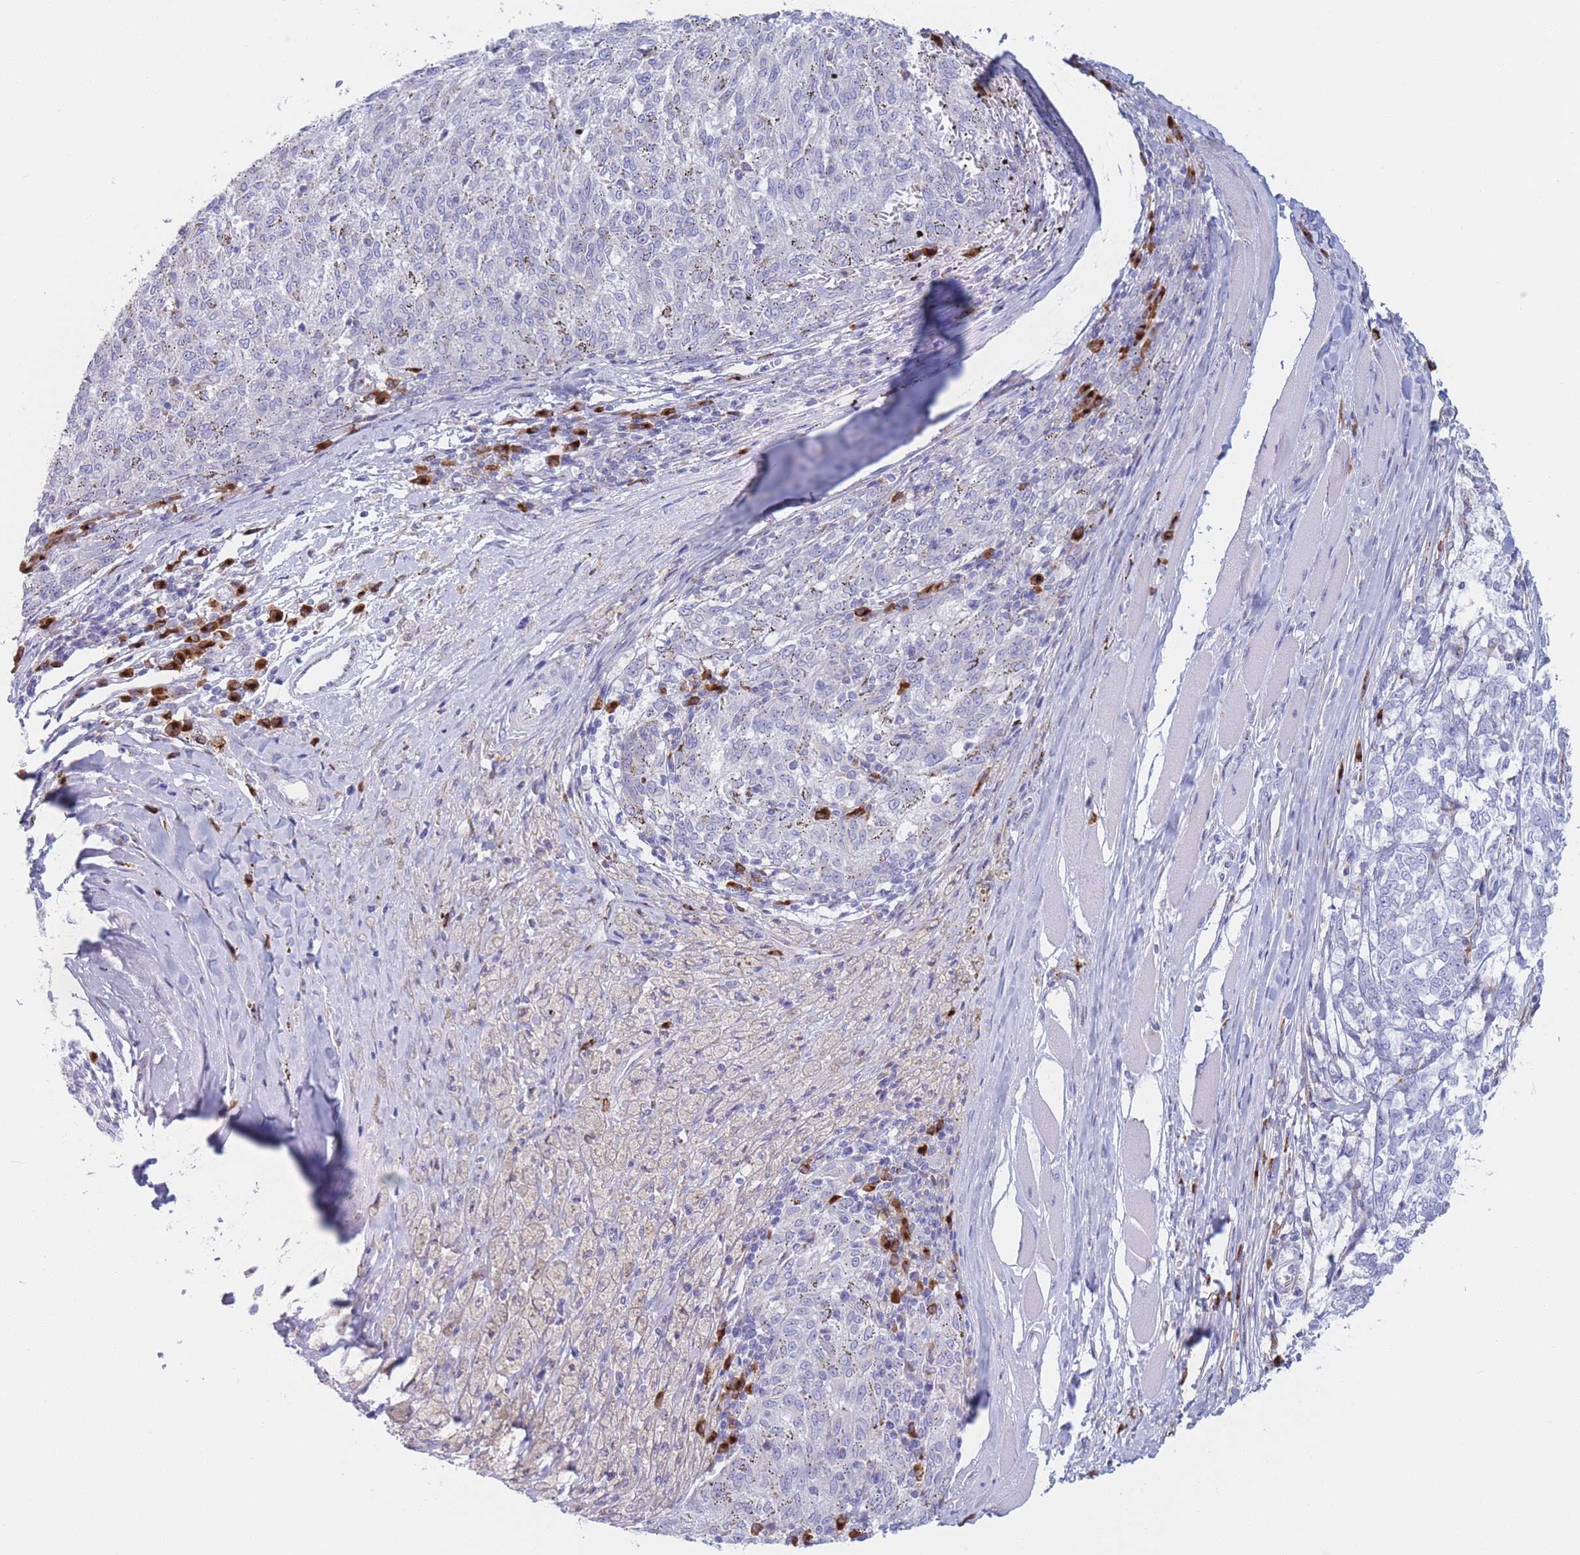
{"staining": {"intensity": "negative", "quantity": "none", "location": "none"}, "tissue": "melanoma", "cell_type": "Tumor cells", "image_type": "cancer", "snomed": [{"axis": "morphology", "description": "Malignant melanoma, NOS"}, {"axis": "topography", "description": "Skin"}], "caption": "Malignant melanoma stained for a protein using IHC shows no positivity tumor cells.", "gene": "MRPL30", "patient": {"sex": "female", "age": 72}}